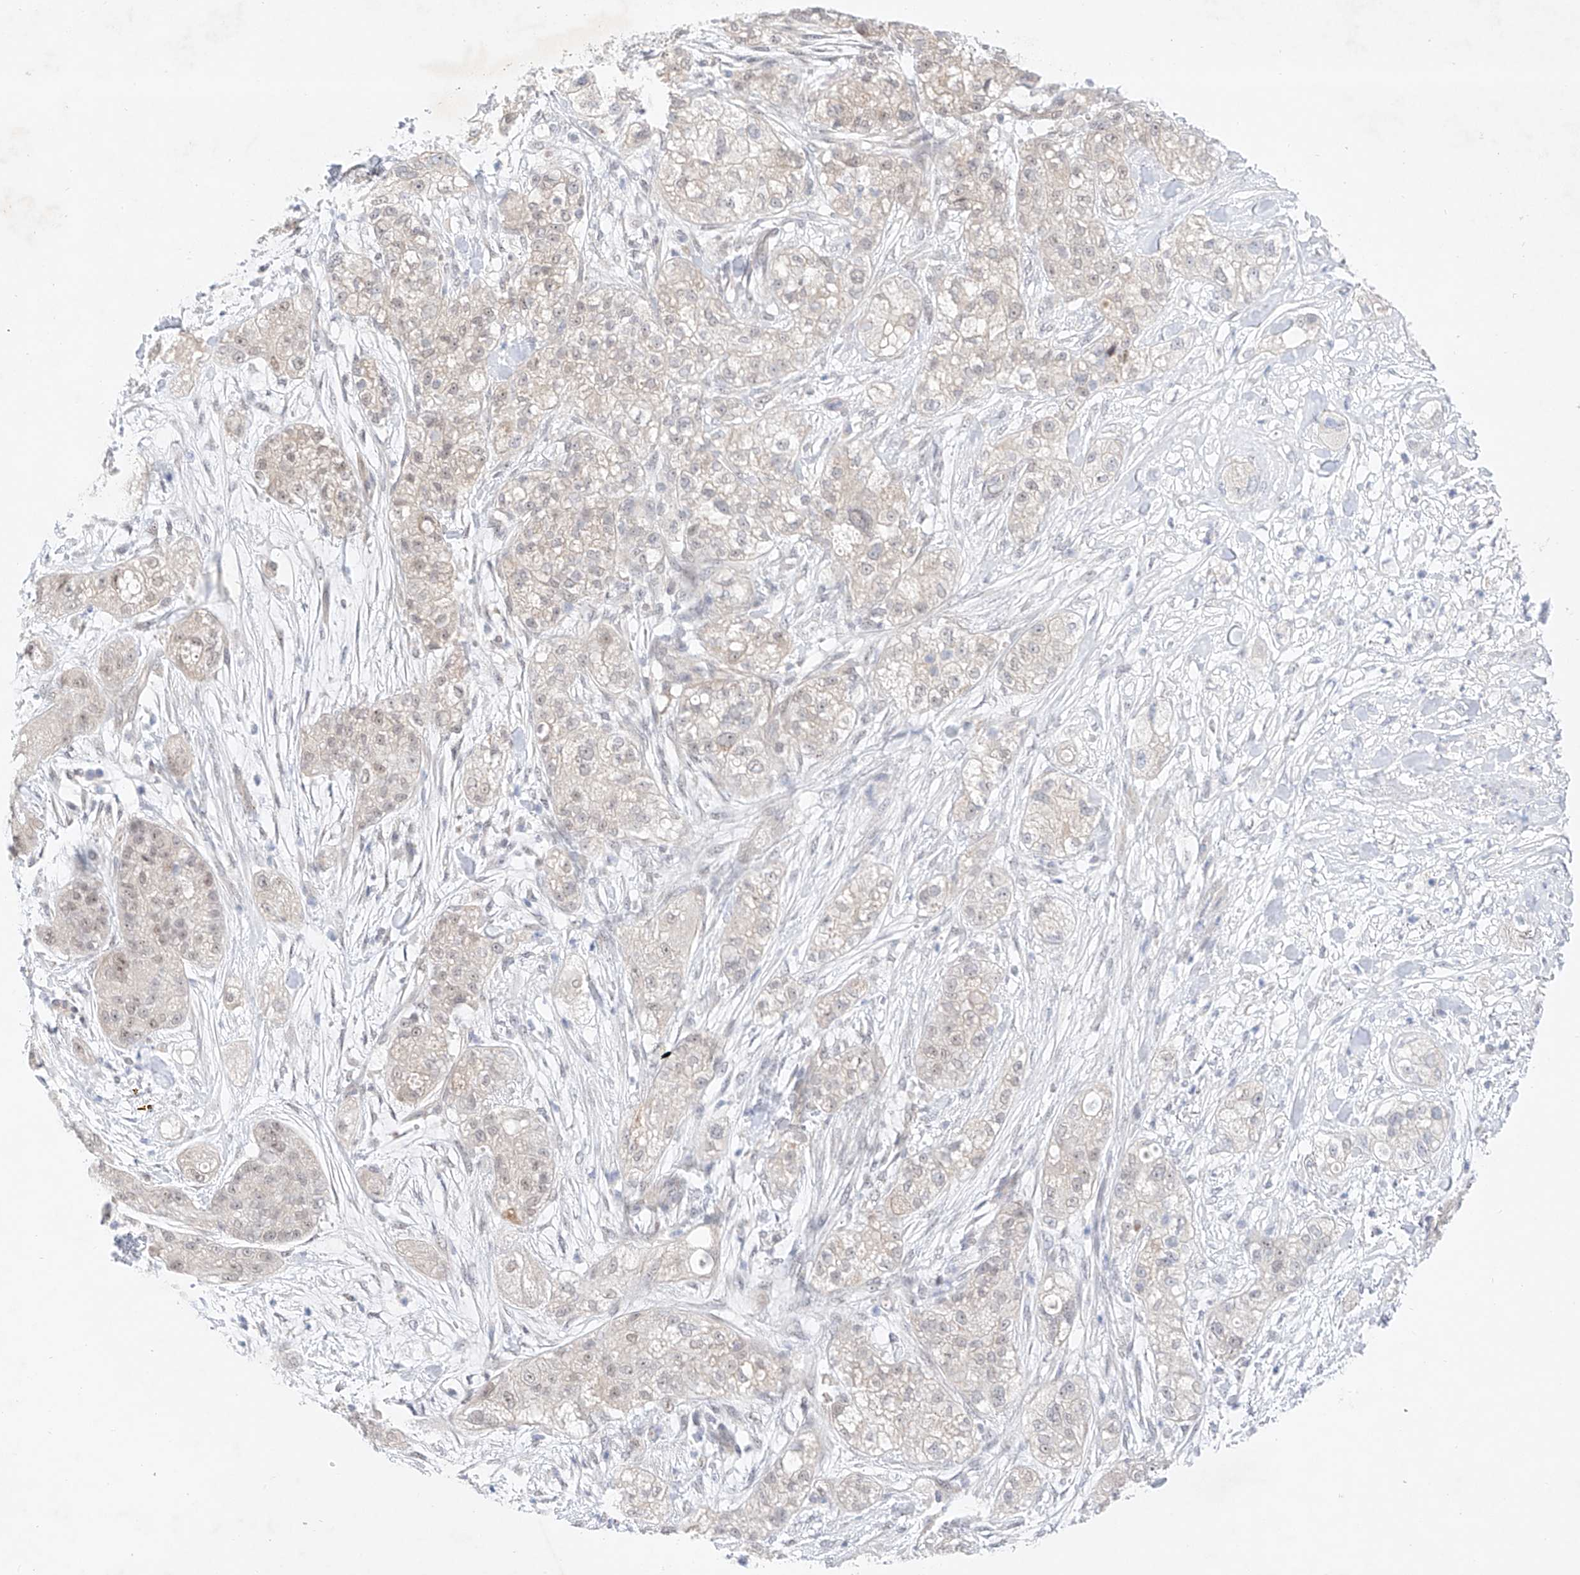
{"staining": {"intensity": "negative", "quantity": "none", "location": "none"}, "tissue": "pancreatic cancer", "cell_type": "Tumor cells", "image_type": "cancer", "snomed": [{"axis": "morphology", "description": "Adenocarcinoma, NOS"}, {"axis": "topography", "description": "Pancreas"}], "caption": "DAB immunohistochemical staining of pancreatic adenocarcinoma demonstrates no significant positivity in tumor cells. (Stains: DAB IHC with hematoxylin counter stain, Microscopy: brightfield microscopy at high magnification).", "gene": "IL22RA2", "patient": {"sex": "female", "age": 78}}